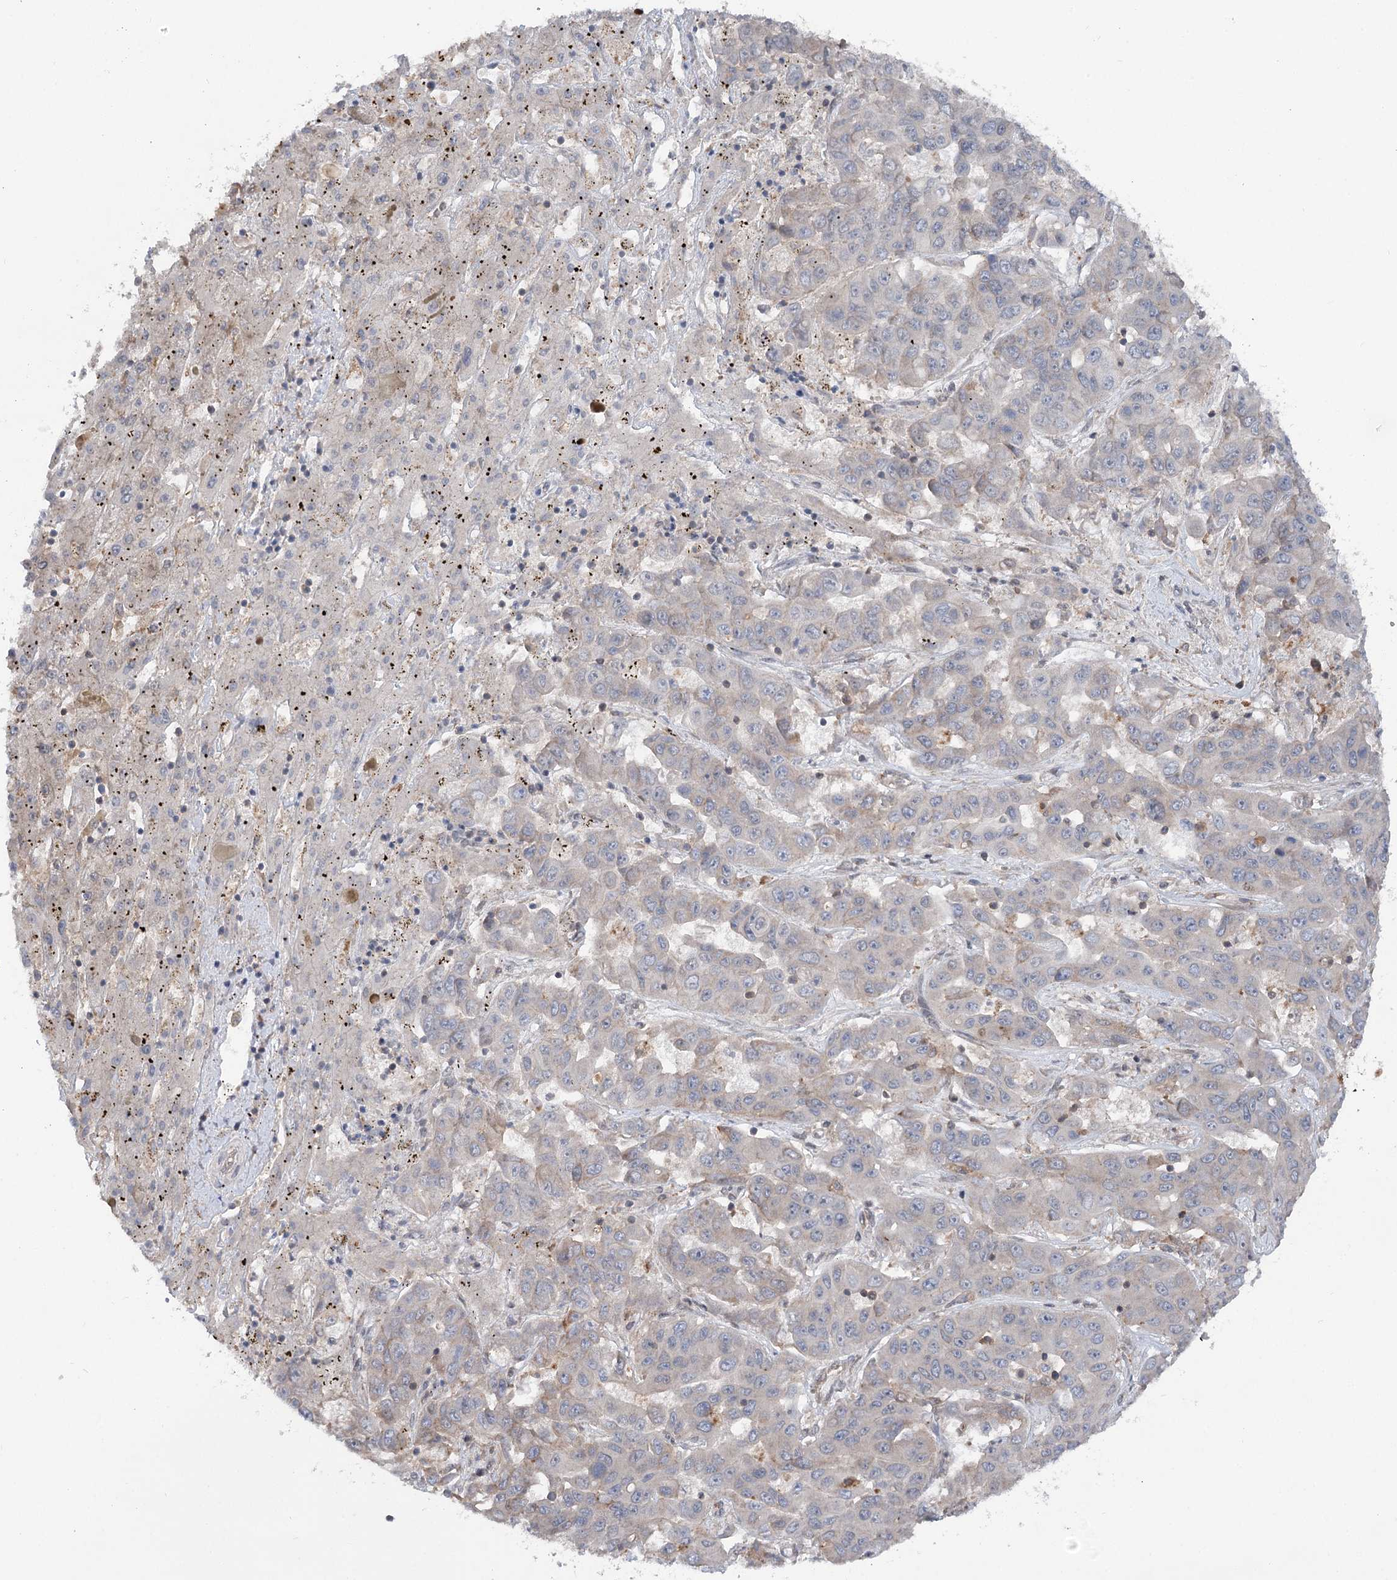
{"staining": {"intensity": "negative", "quantity": "none", "location": "none"}, "tissue": "liver cancer", "cell_type": "Tumor cells", "image_type": "cancer", "snomed": [{"axis": "morphology", "description": "Cholangiocarcinoma"}, {"axis": "topography", "description": "Liver"}], "caption": "High magnification brightfield microscopy of liver cholangiocarcinoma stained with DAB (brown) and counterstained with hematoxylin (blue): tumor cells show no significant expression. (DAB (3,3'-diaminobenzidine) IHC, high magnification).", "gene": "PPP1R21", "patient": {"sex": "female", "age": 52}}